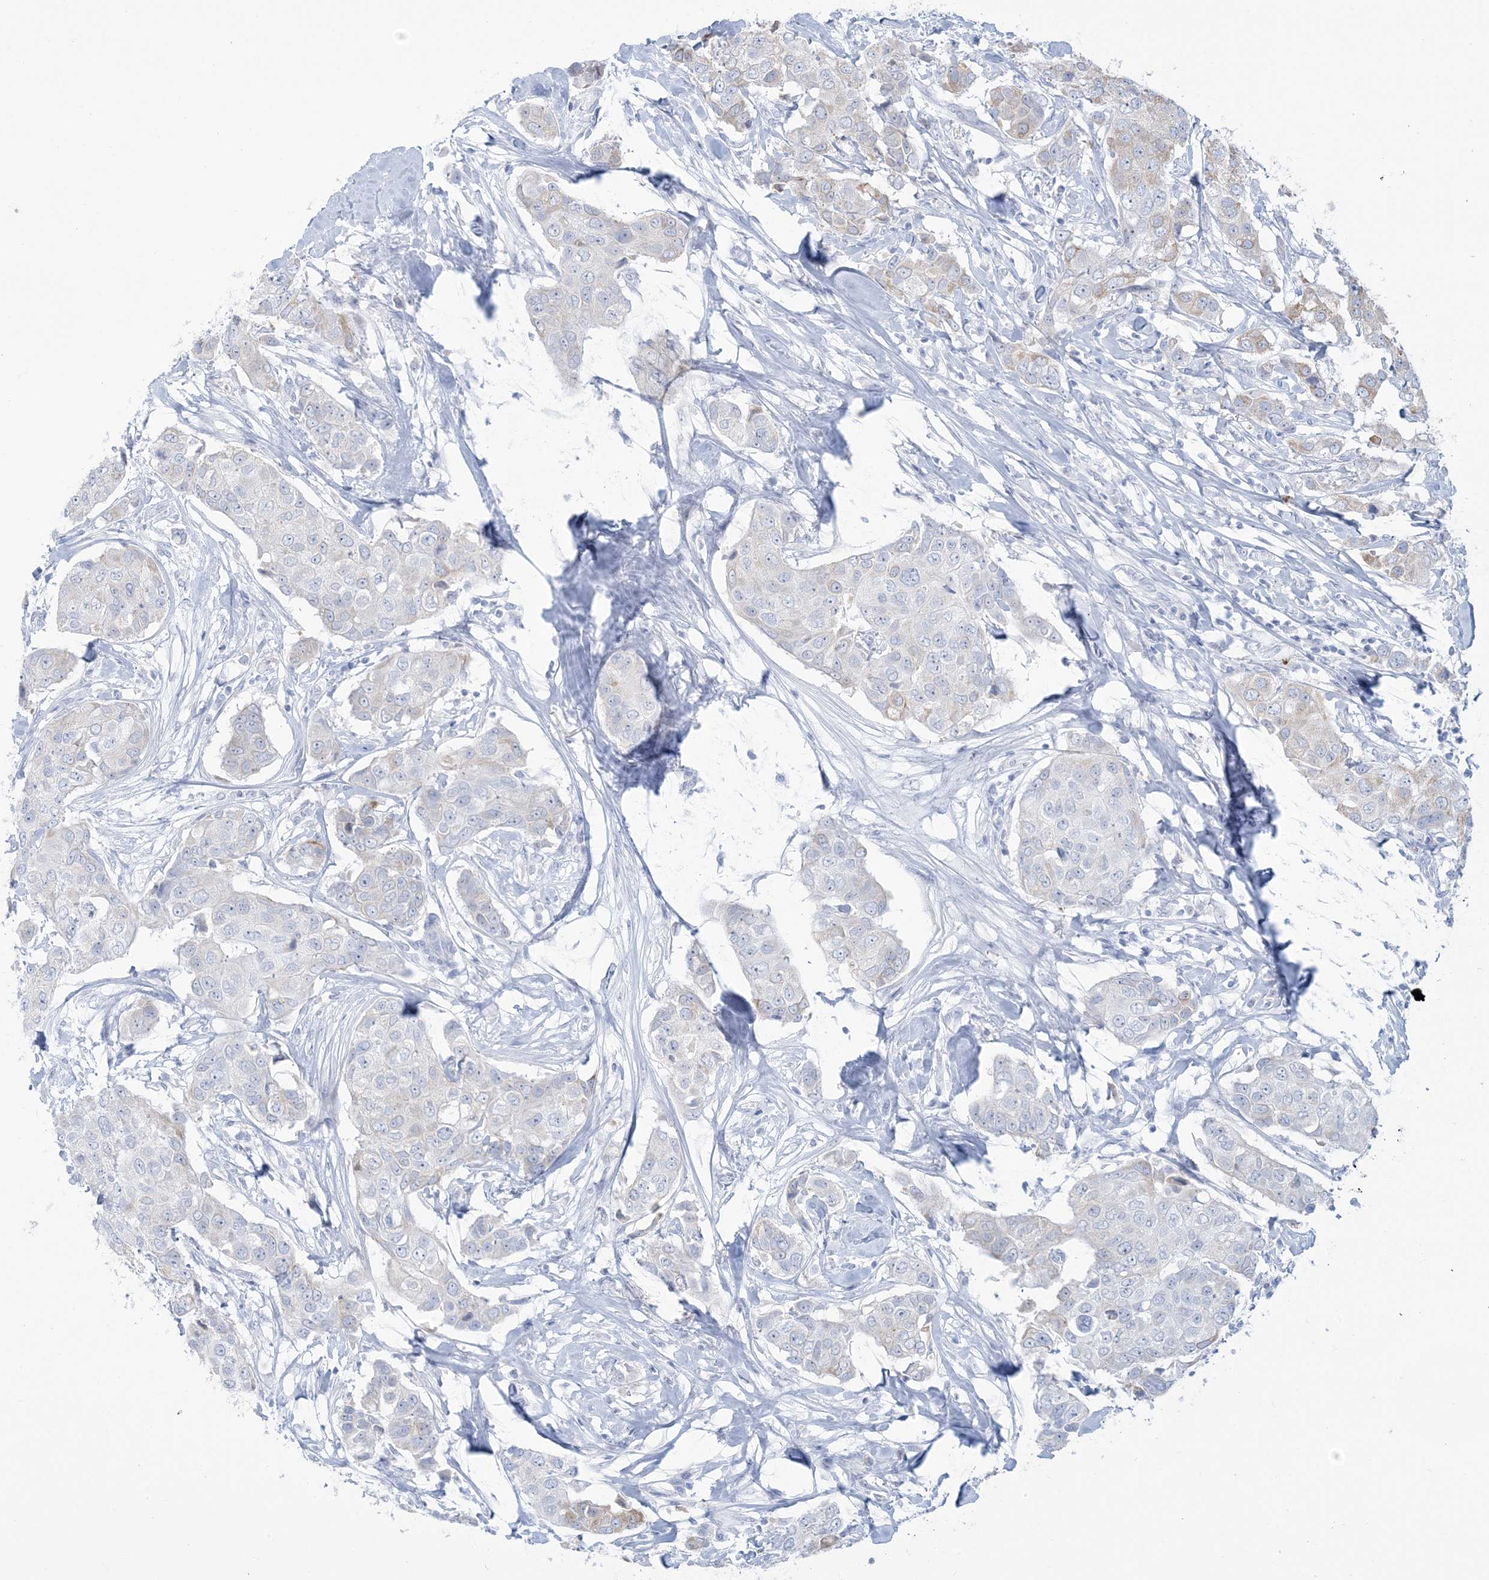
{"staining": {"intensity": "negative", "quantity": "none", "location": "none"}, "tissue": "breast cancer", "cell_type": "Tumor cells", "image_type": "cancer", "snomed": [{"axis": "morphology", "description": "Duct carcinoma"}, {"axis": "topography", "description": "Breast"}], "caption": "IHC of breast cancer exhibits no positivity in tumor cells. (DAB immunohistochemistry (IHC) with hematoxylin counter stain).", "gene": "AGXT", "patient": {"sex": "female", "age": 80}}